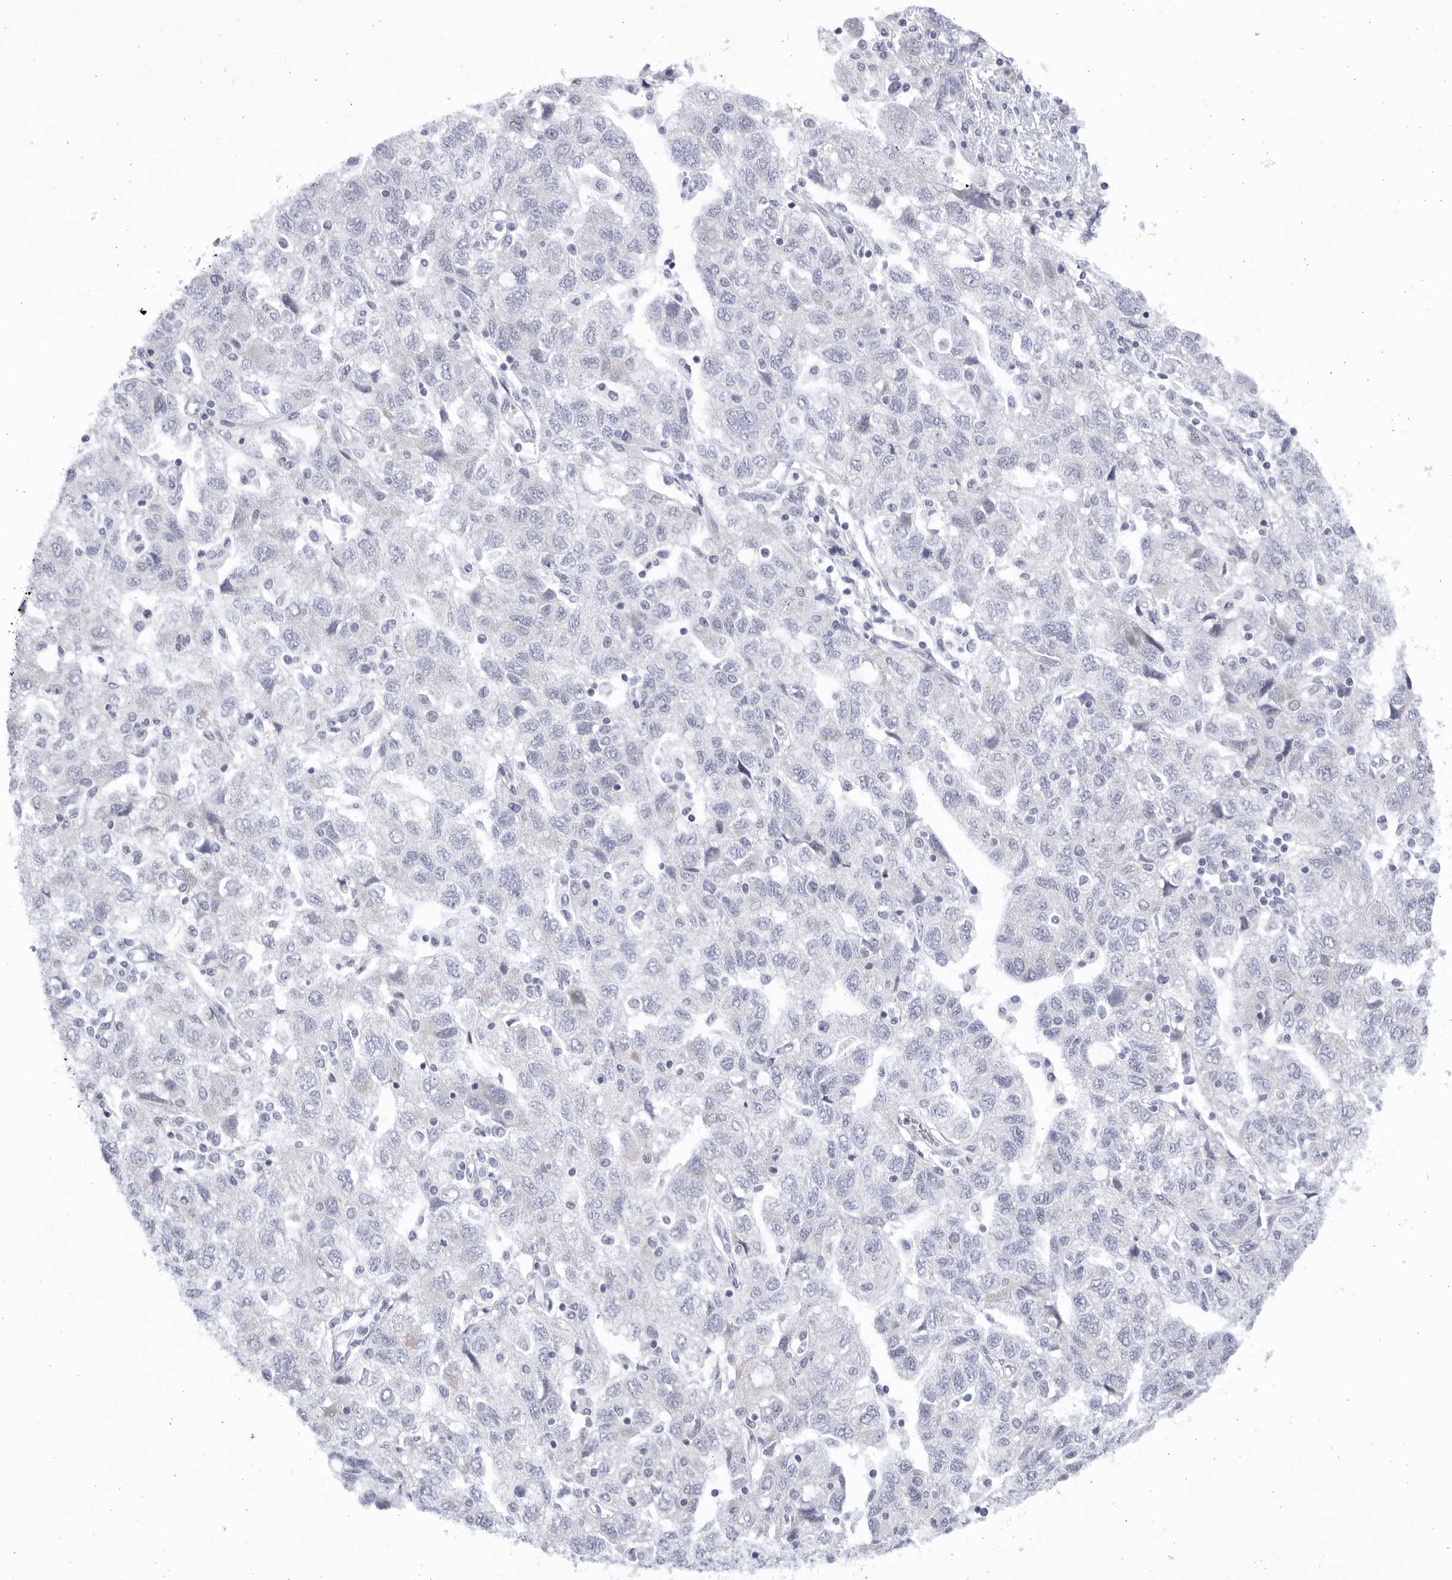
{"staining": {"intensity": "negative", "quantity": "none", "location": "none"}, "tissue": "ovarian cancer", "cell_type": "Tumor cells", "image_type": "cancer", "snomed": [{"axis": "morphology", "description": "Carcinoma, NOS"}, {"axis": "morphology", "description": "Cystadenocarcinoma, serous, NOS"}, {"axis": "topography", "description": "Ovary"}], "caption": "Histopathology image shows no significant protein expression in tumor cells of ovarian cancer (serous cystadenocarcinoma). (Brightfield microscopy of DAB IHC at high magnification).", "gene": "CCDC181", "patient": {"sex": "female", "age": 69}}